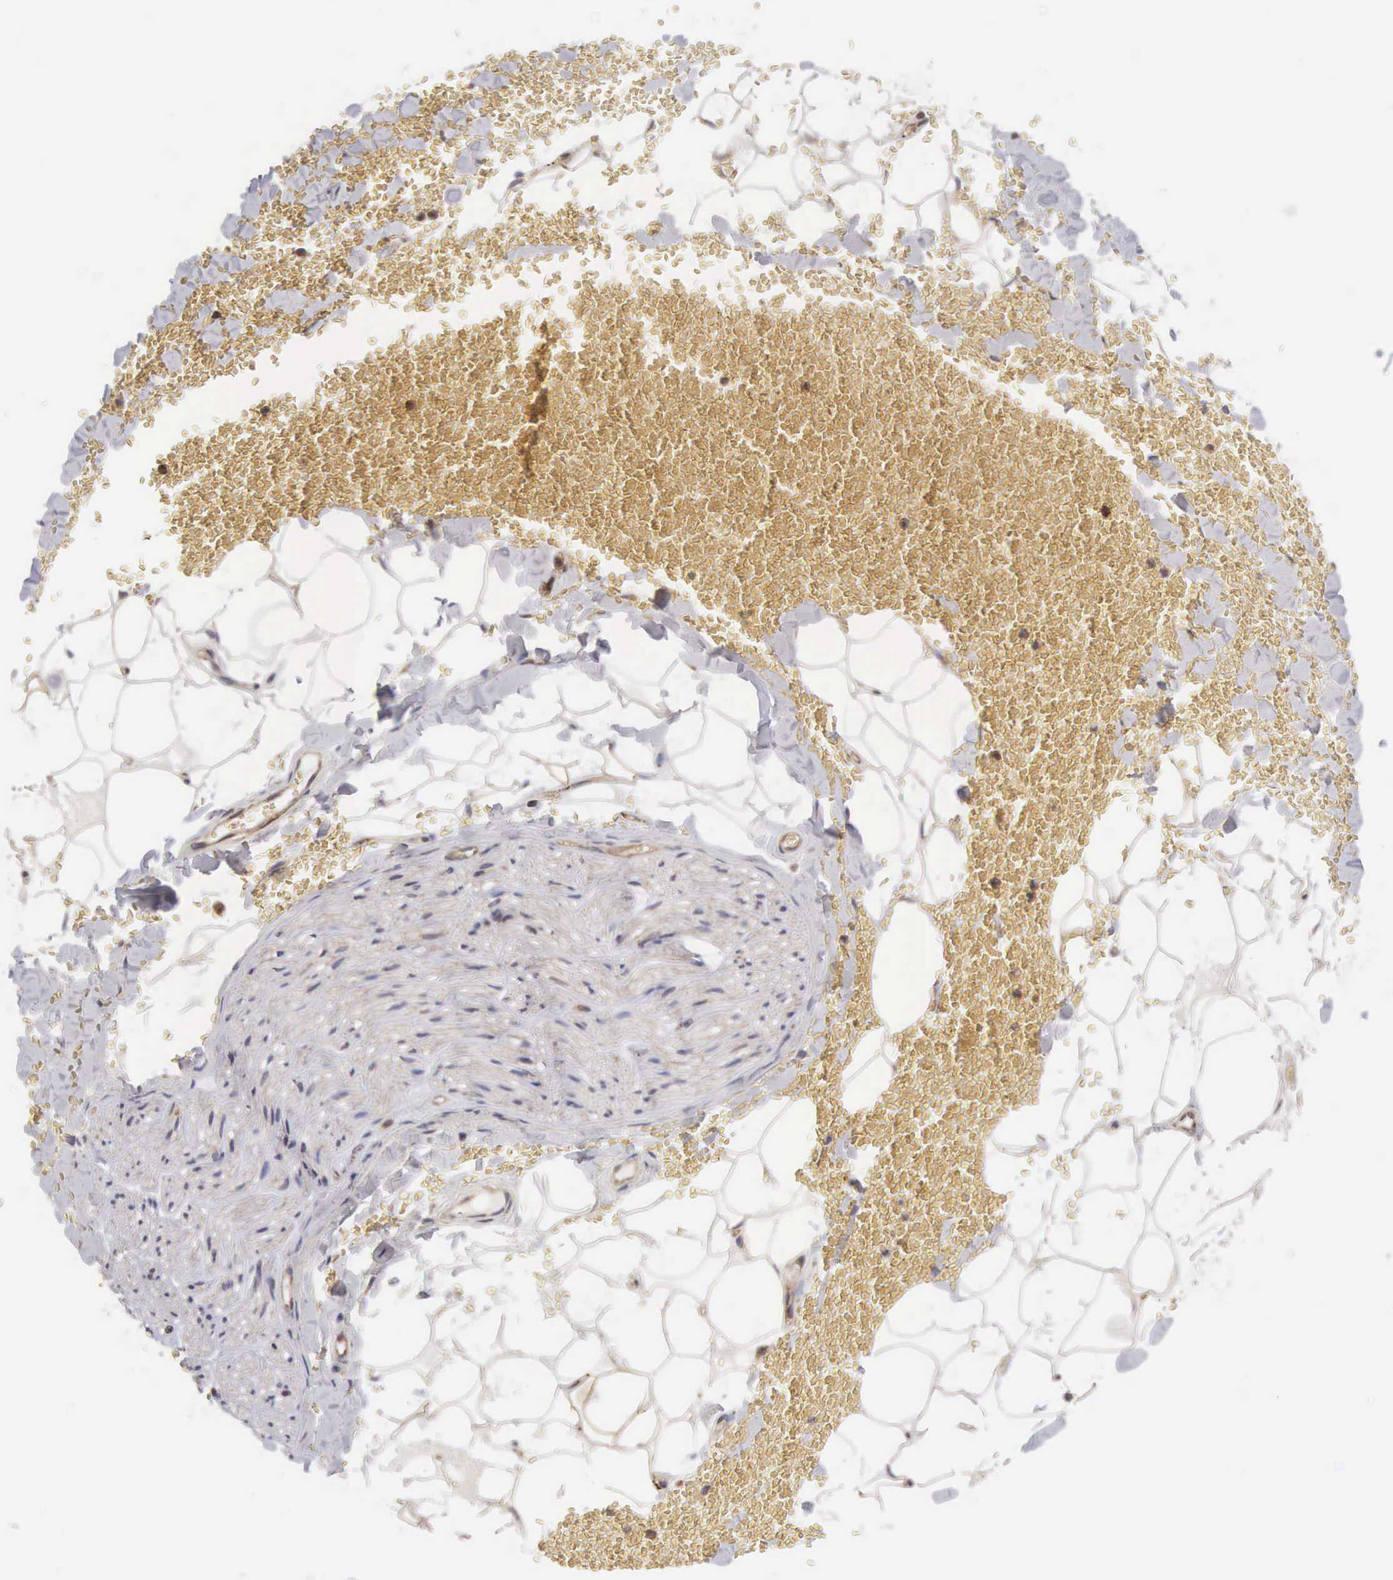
{"staining": {"intensity": "weak", "quantity": "25%-75%", "location": "cytoplasmic/membranous"}, "tissue": "adipose tissue", "cell_type": "Adipocytes", "image_type": "normal", "snomed": [{"axis": "morphology", "description": "Normal tissue, NOS"}, {"axis": "morphology", "description": "Inflammation, NOS"}, {"axis": "topography", "description": "Lymph node"}, {"axis": "topography", "description": "Peripheral nerve tissue"}], "caption": "Weak cytoplasmic/membranous positivity is identified in approximately 25%-75% of adipocytes in benign adipose tissue.", "gene": "DHRS1", "patient": {"sex": "male", "age": 52}}